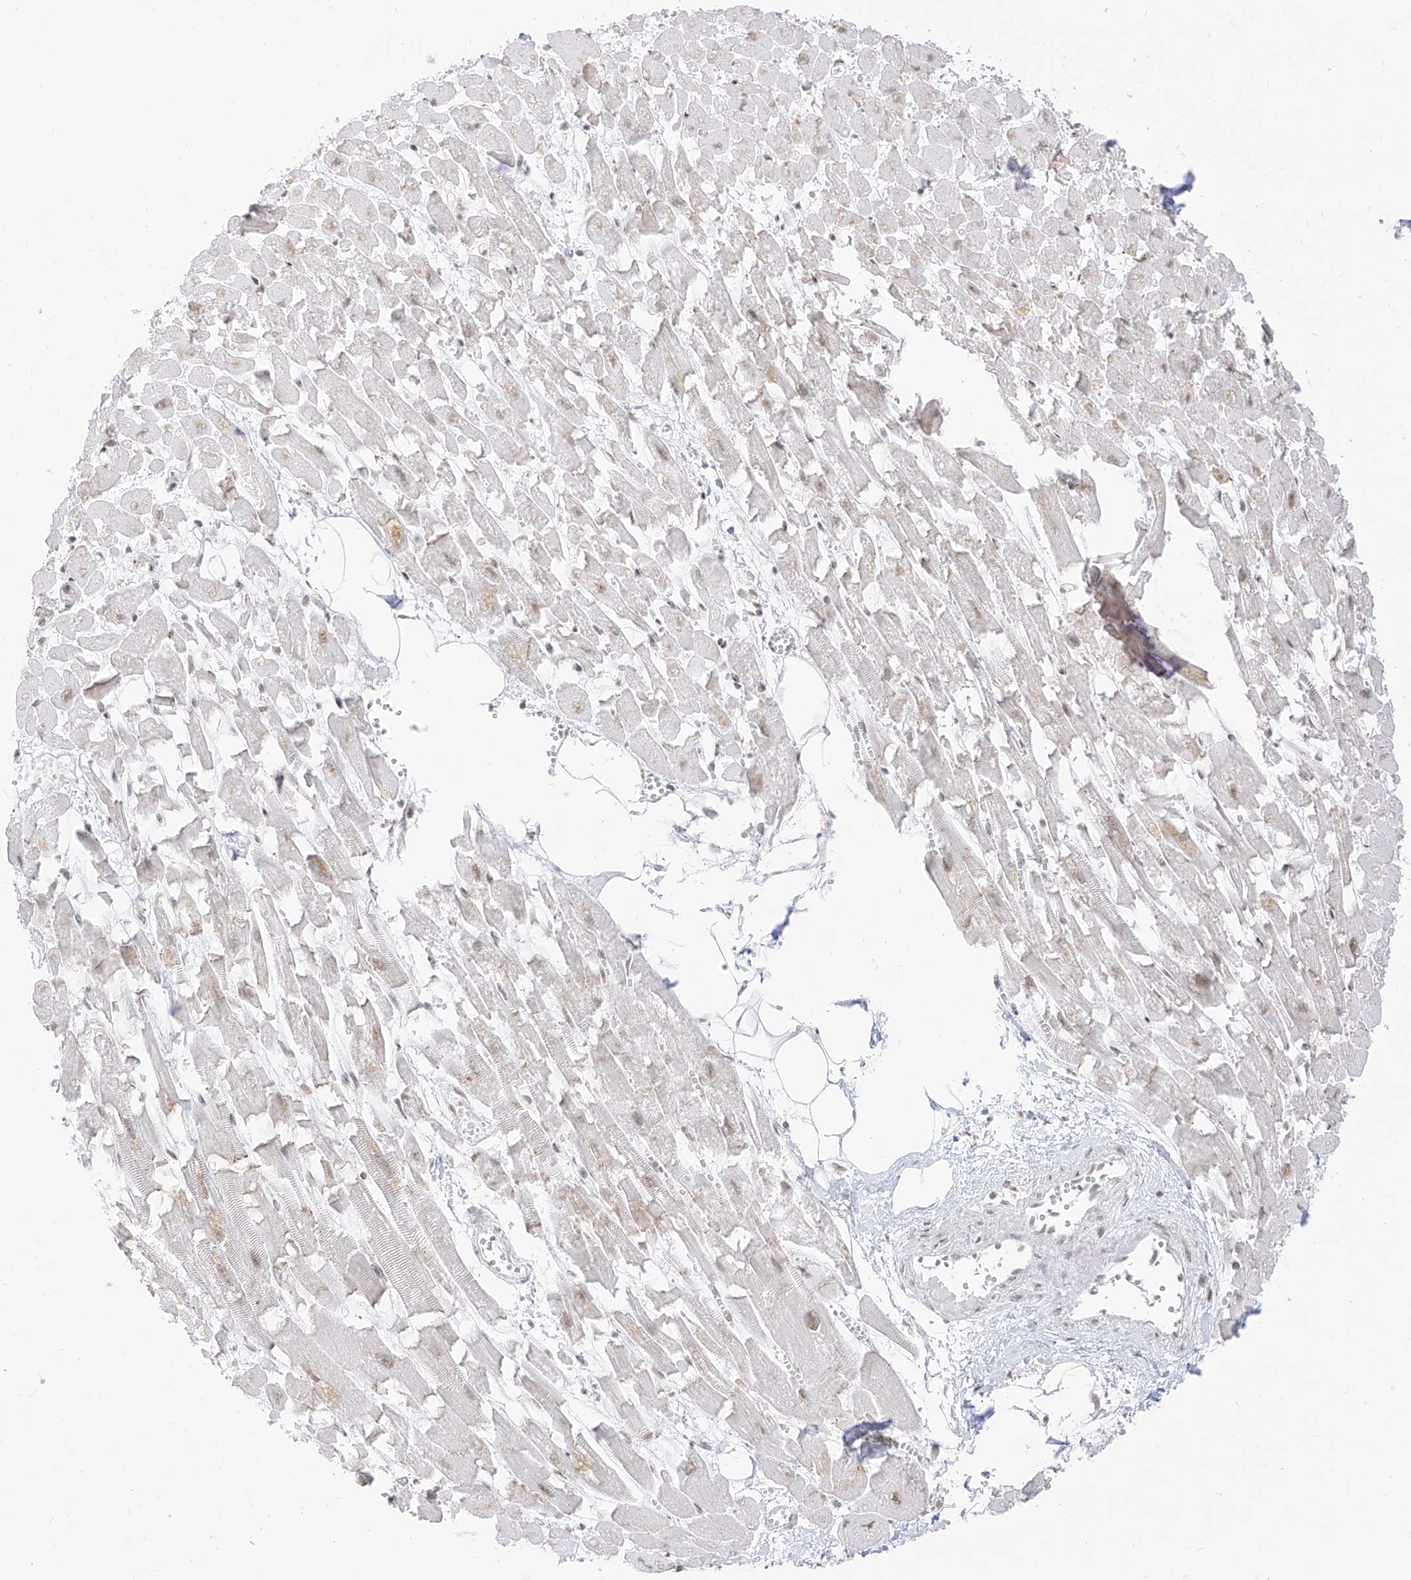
{"staining": {"intensity": "moderate", "quantity": "25%-75%", "location": "nuclear"}, "tissue": "heart muscle", "cell_type": "Cardiomyocytes", "image_type": "normal", "snomed": [{"axis": "morphology", "description": "Normal tissue, NOS"}, {"axis": "topography", "description": "Heart"}], "caption": "Immunohistochemistry micrograph of unremarkable heart muscle stained for a protein (brown), which demonstrates medium levels of moderate nuclear staining in approximately 25%-75% of cardiomyocytes.", "gene": "SUPT5H", "patient": {"sex": "female", "age": 64}}